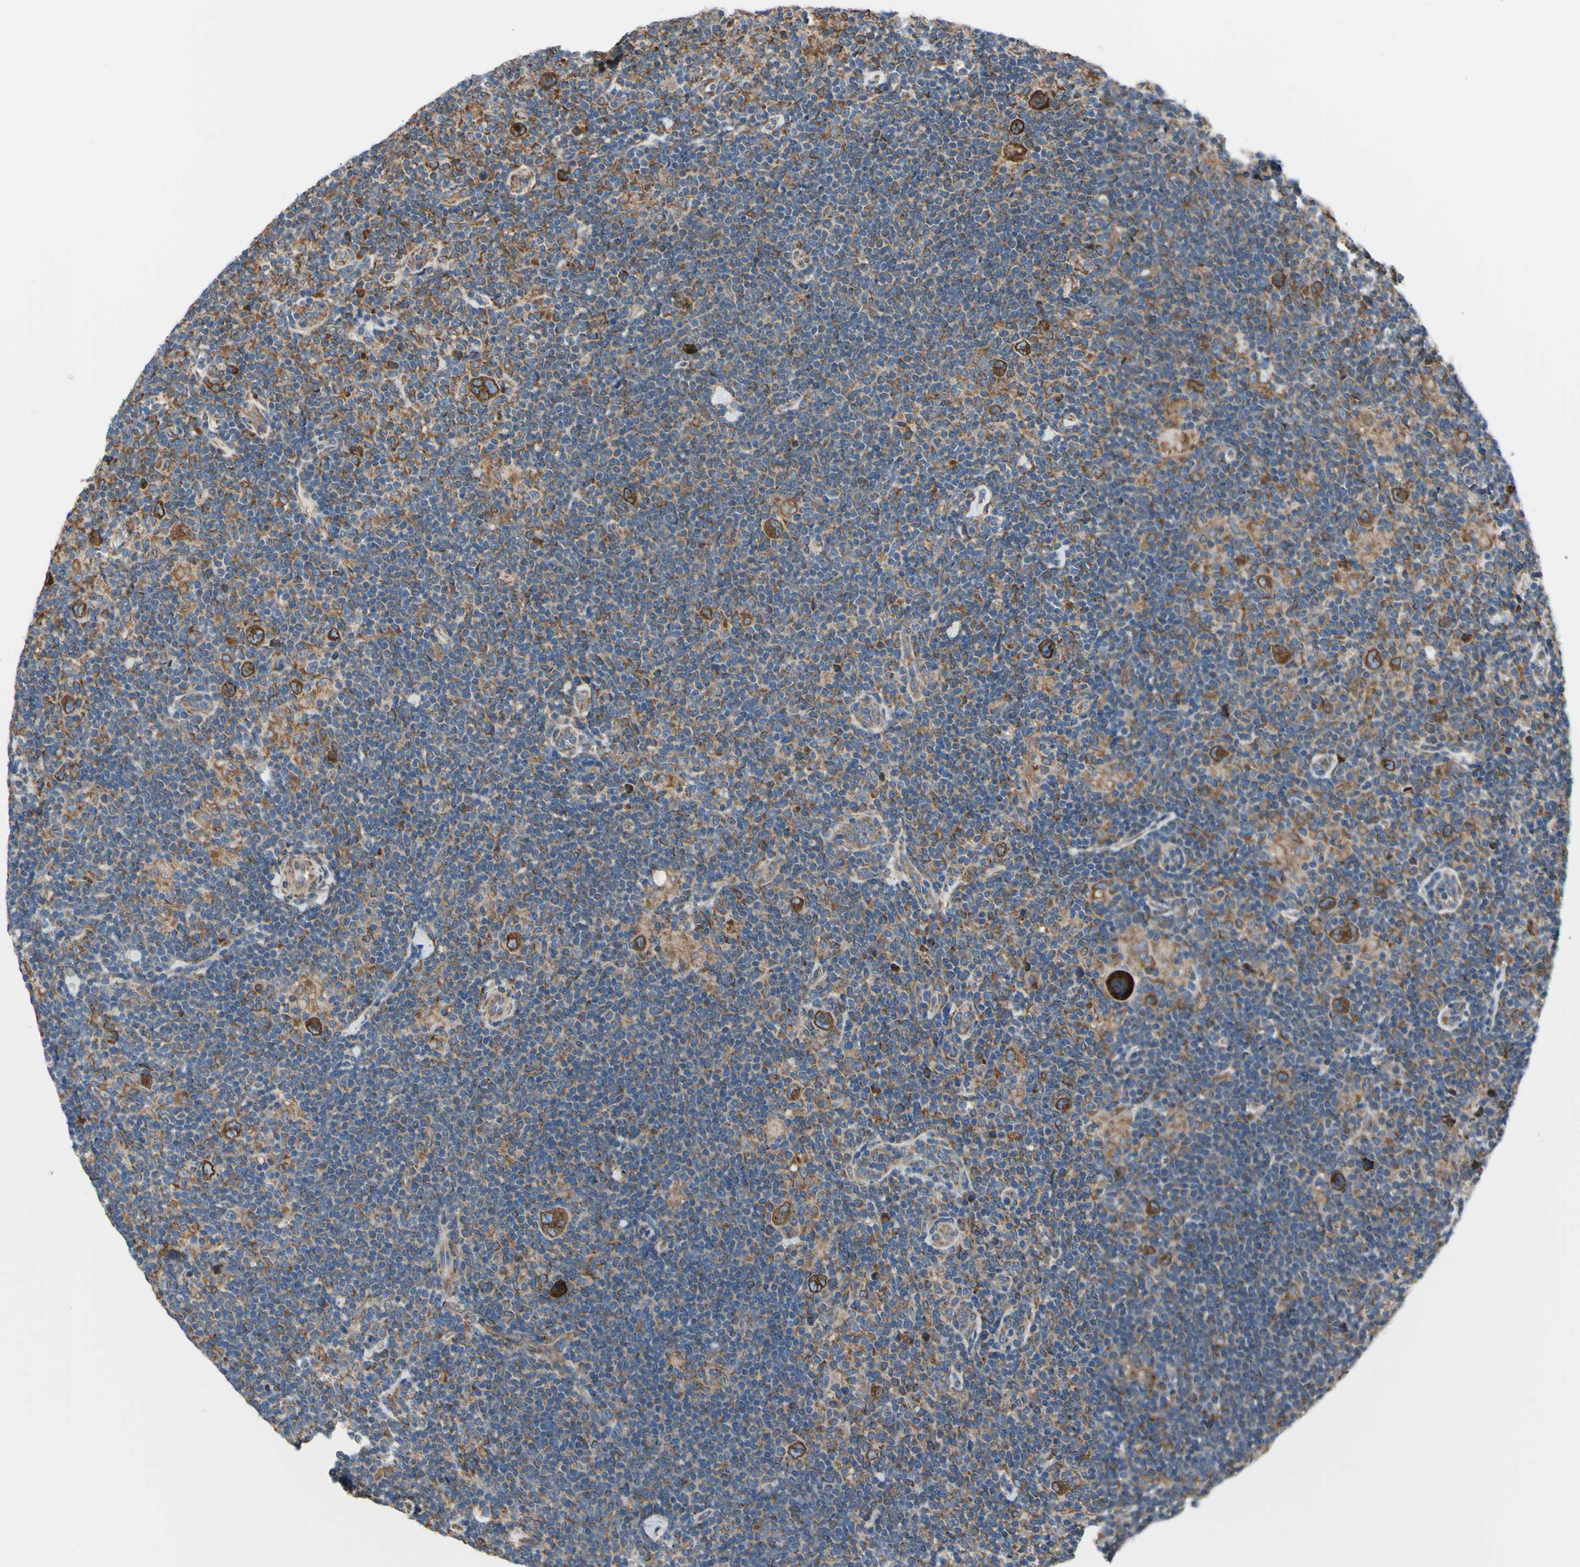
{"staining": {"intensity": "strong", "quantity": ">75%", "location": "cytoplasmic/membranous"}, "tissue": "lymphoma", "cell_type": "Tumor cells", "image_type": "cancer", "snomed": [{"axis": "morphology", "description": "Hodgkin's disease, NOS"}, {"axis": "topography", "description": "Lymph node"}], "caption": "This is a photomicrograph of immunohistochemistry staining of Hodgkin's disease, which shows strong positivity in the cytoplasmic/membranous of tumor cells.", "gene": "BMF", "patient": {"sex": "female", "age": 57}}